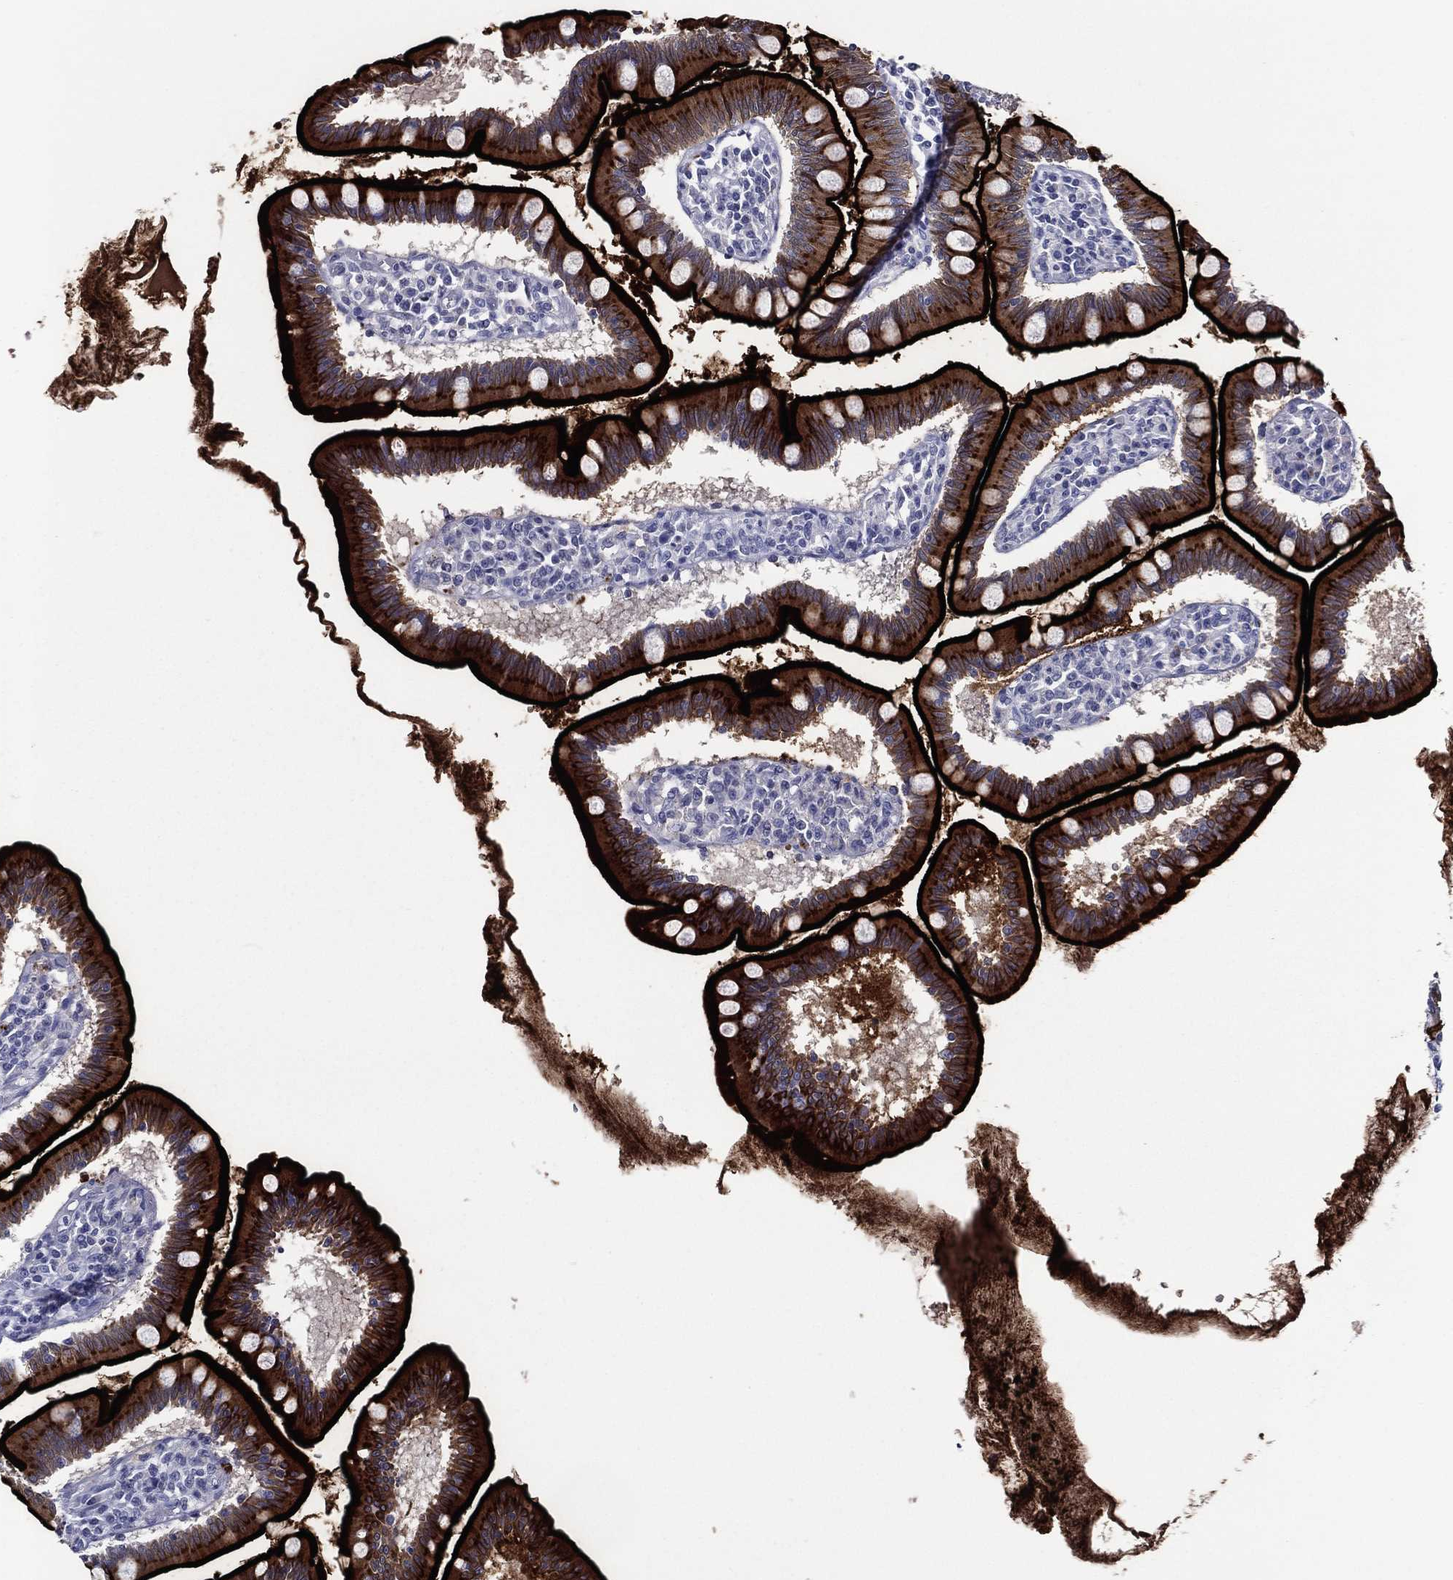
{"staining": {"intensity": "strong", "quantity": "25%-75%", "location": "cytoplasmic/membranous"}, "tissue": "small intestine", "cell_type": "Glandular cells", "image_type": "normal", "snomed": [{"axis": "morphology", "description": "Normal tissue, NOS"}, {"axis": "topography", "description": "Small intestine"}], "caption": "Immunohistochemistry (IHC) histopathology image of normal small intestine: small intestine stained using immunohistochemistry demonstrates high levels of strong protein expression localized specifically in the cytoplasmic/membranous of glandular cells, appearing as a cytoplasmic/membranous brown color.", "gene": "ACE2", "patient": {"sex": "male", "age": 88}}